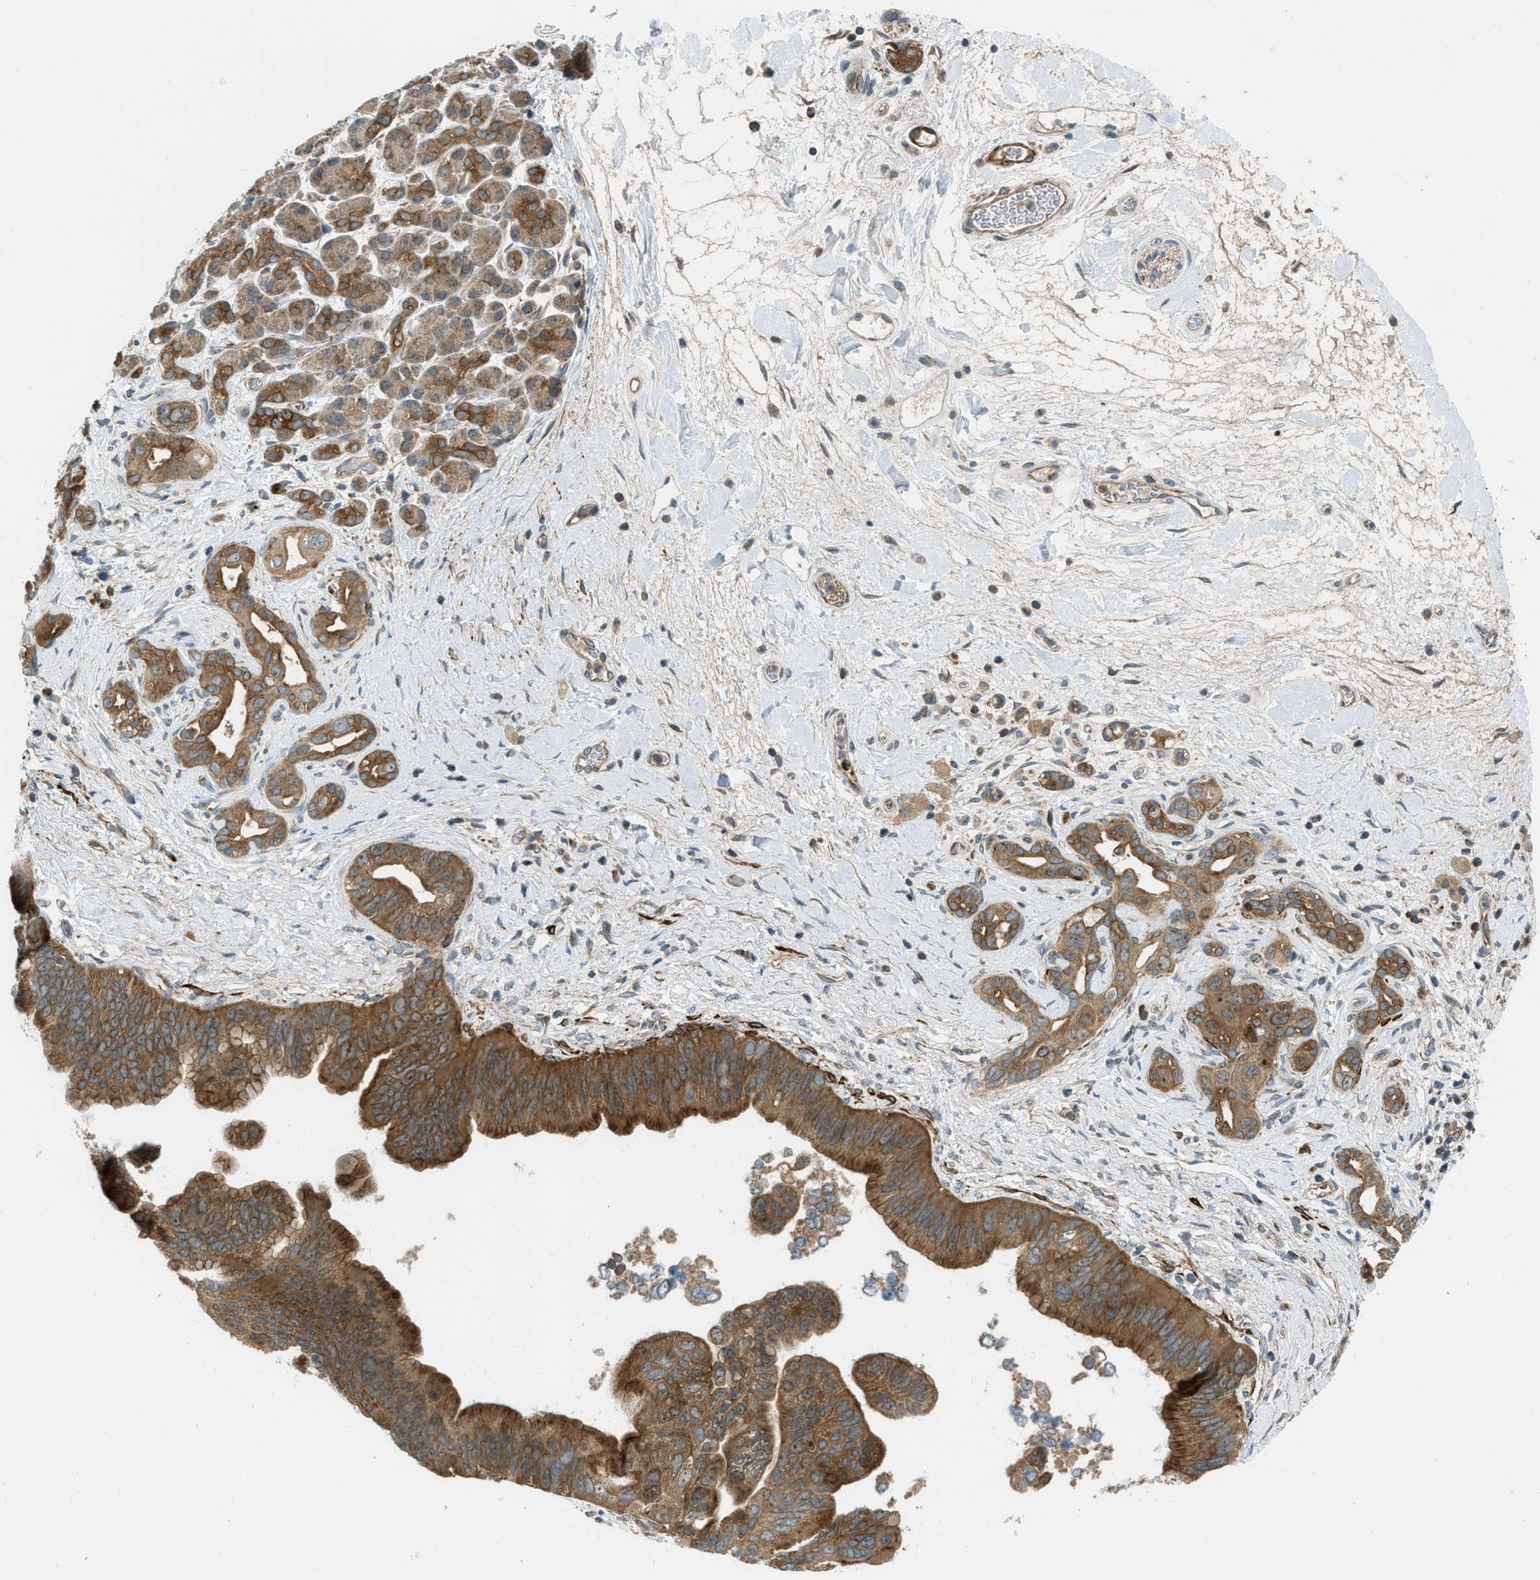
{"staining": {"intensity": "moderate", "quantity": ">75%", "location": "cytoplasmic/membranous"}, "tissue": "pancreatic cancer", "cell_type": "Tumor cells", "image_type": "cancer", "snomed": [{"axis": "morphology", "description": "Adenocarcinoma, NOS"}, {"axis": "topography", "description": "Pancreas"}], "caption": "Human adenocarcinoma (pancreatic) stained with a brown dye shows moderate cytoplasmic/membranous positive expression in approximately >75% of tumor cells.", "gene": "SESN2", "patient": {"sex": "male", "age": 55}}